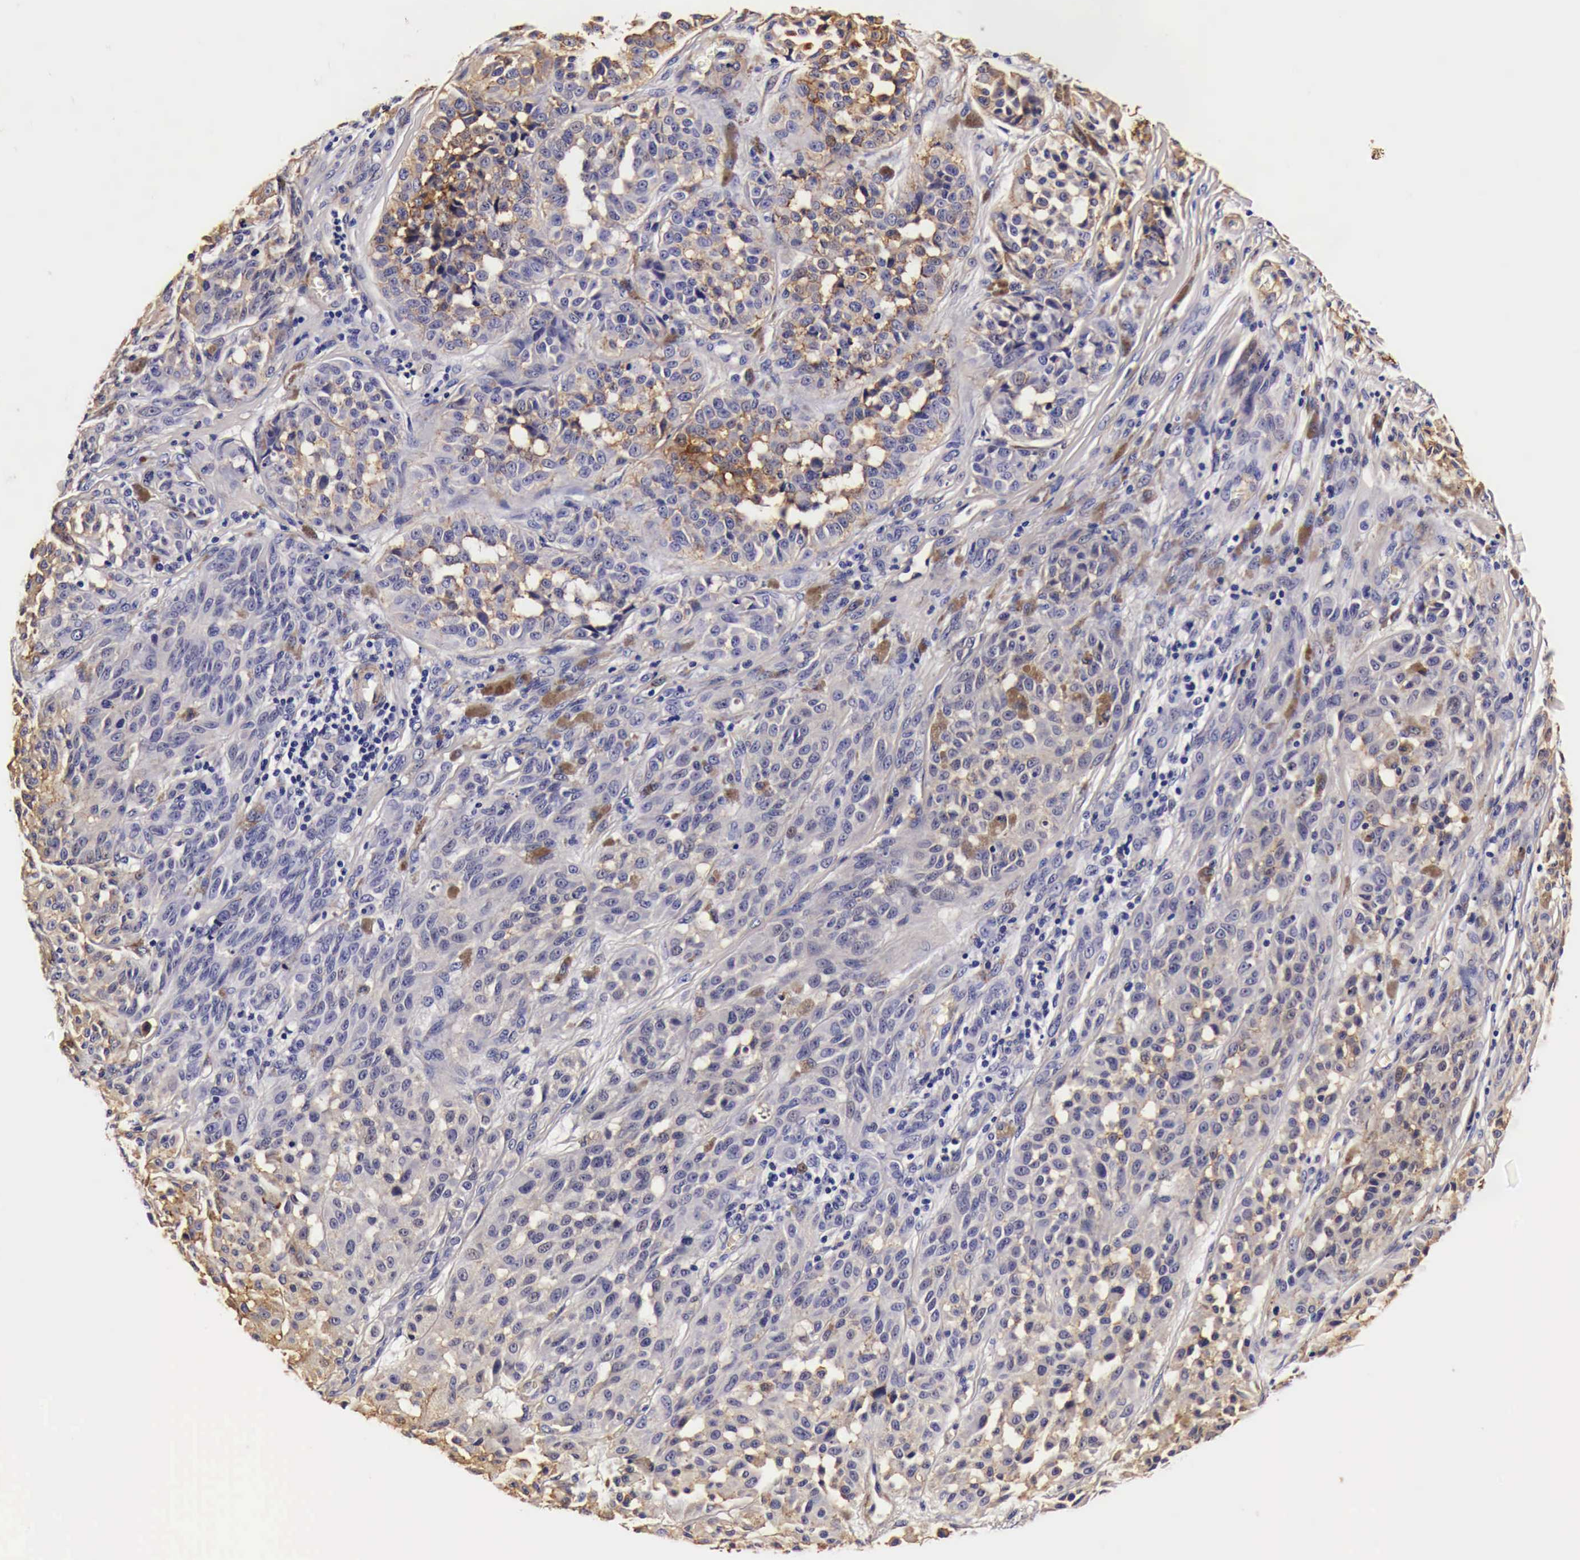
{"staining": {"intensity": "moderate", "quantity": "<25%", "location": "cytoplasmic/membranous"}, "tissue": "melanoma", "cell_type": "Tumor cells", "image_type": "cancer", "snomed": [{"axis": "morphology", "description": "Malignant melanoma, NOS"}, {"axis": "topography", "description": "Skin"}], "caption": "This is a micrograph of IHC staining of malignant melanoma, which shows moderate positivity in the cytoplasmic/membranous of tumor cells.", "gene": "LAMB2", "patient": {"sex": "male", "age": 44}}